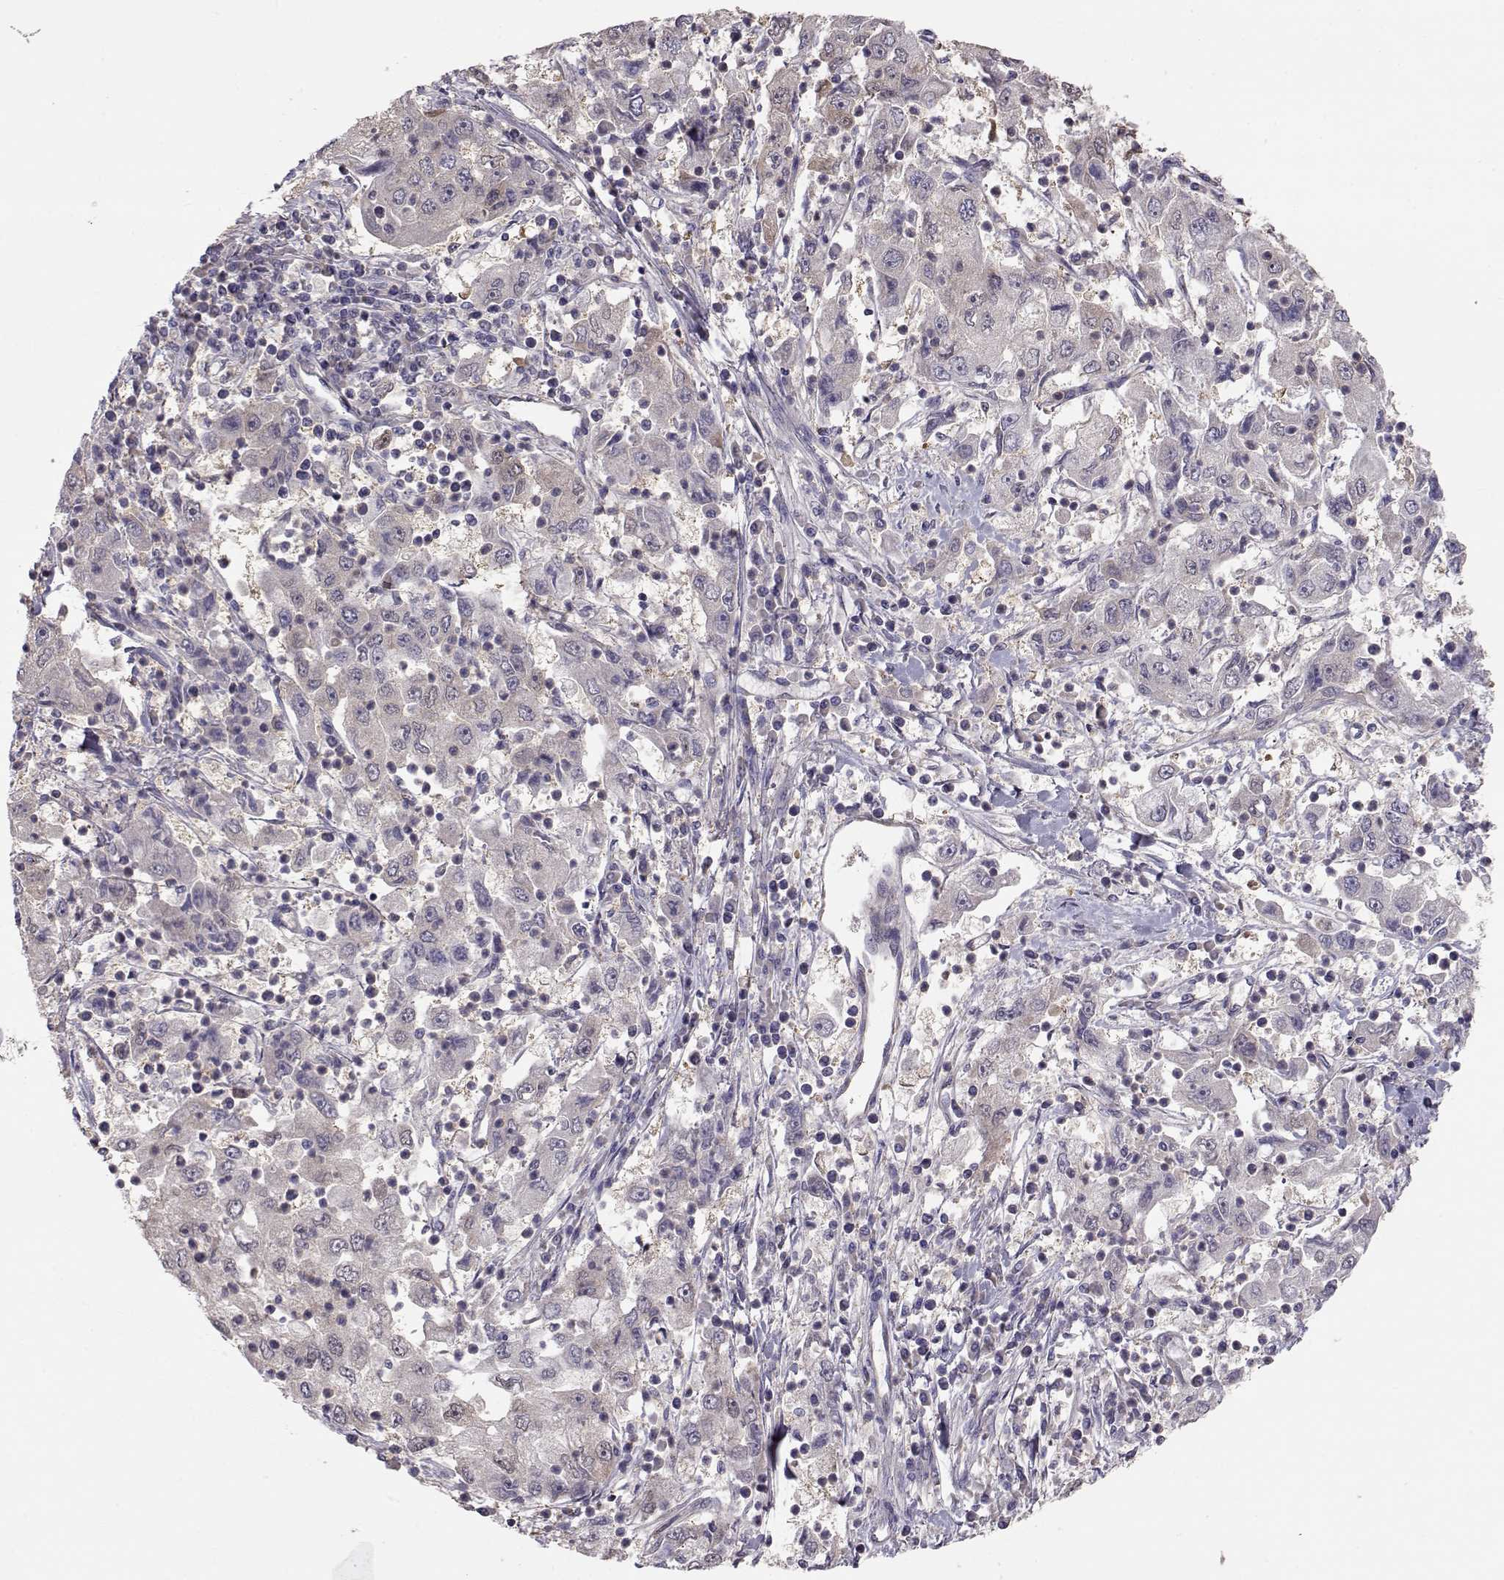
{"staining": {"intensity": "negative", "quantity": "none", "location": "none"}, "tissue": "cervical cancer", "cell_type": "Tumor cells", "image_type": "cancer", "snomed": [{"axis": "morphology", "description": "Squamous cell carcinoma, NOS"}, {"axis": "topography", "description": "Cervix"}], "caption": "Human cervical cancer stained for a protein using immunohistochemistry shows no staining in tumor cells.", "gene": "NCAM2", "patient": {"sex": "female", "age": 36}}